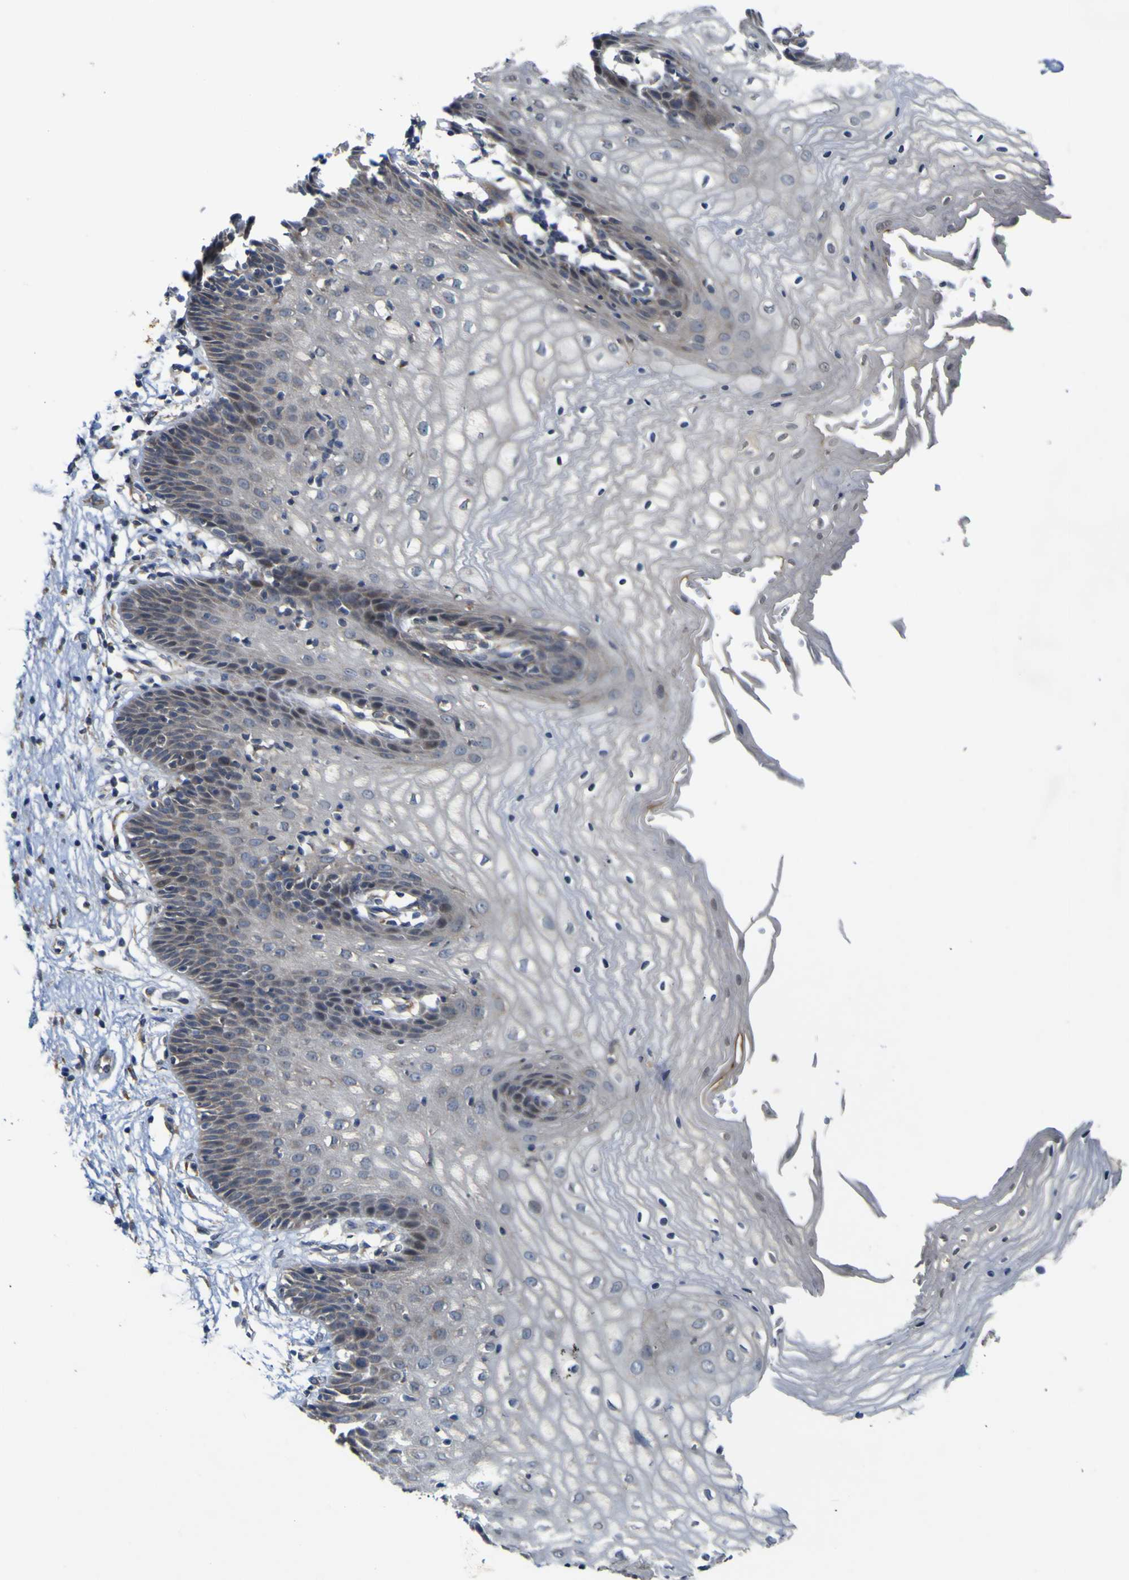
{"staining": {"intensity": "weak", "quantity": "<25%", "location": "cytoplasmic/membranous"}, "tissue": "vagina", "cell_type": "Squamous epithelial cells", "image_type": "normal", "snomed": [{"axis": "morphology", "description": "Normal tissue, NOS"}, {"axis": "topography", "description": "Vagina"}], "caption": "A micrograph of vagina stained for a protein shows no brown staining in squamous epithelial cells. (Brightfield microscopy of DAB (3,3'-diaminobenzidine) IHC at high magnification).", "gene": "IRAK2", "patient": {"sex": "female", "age": 34}}